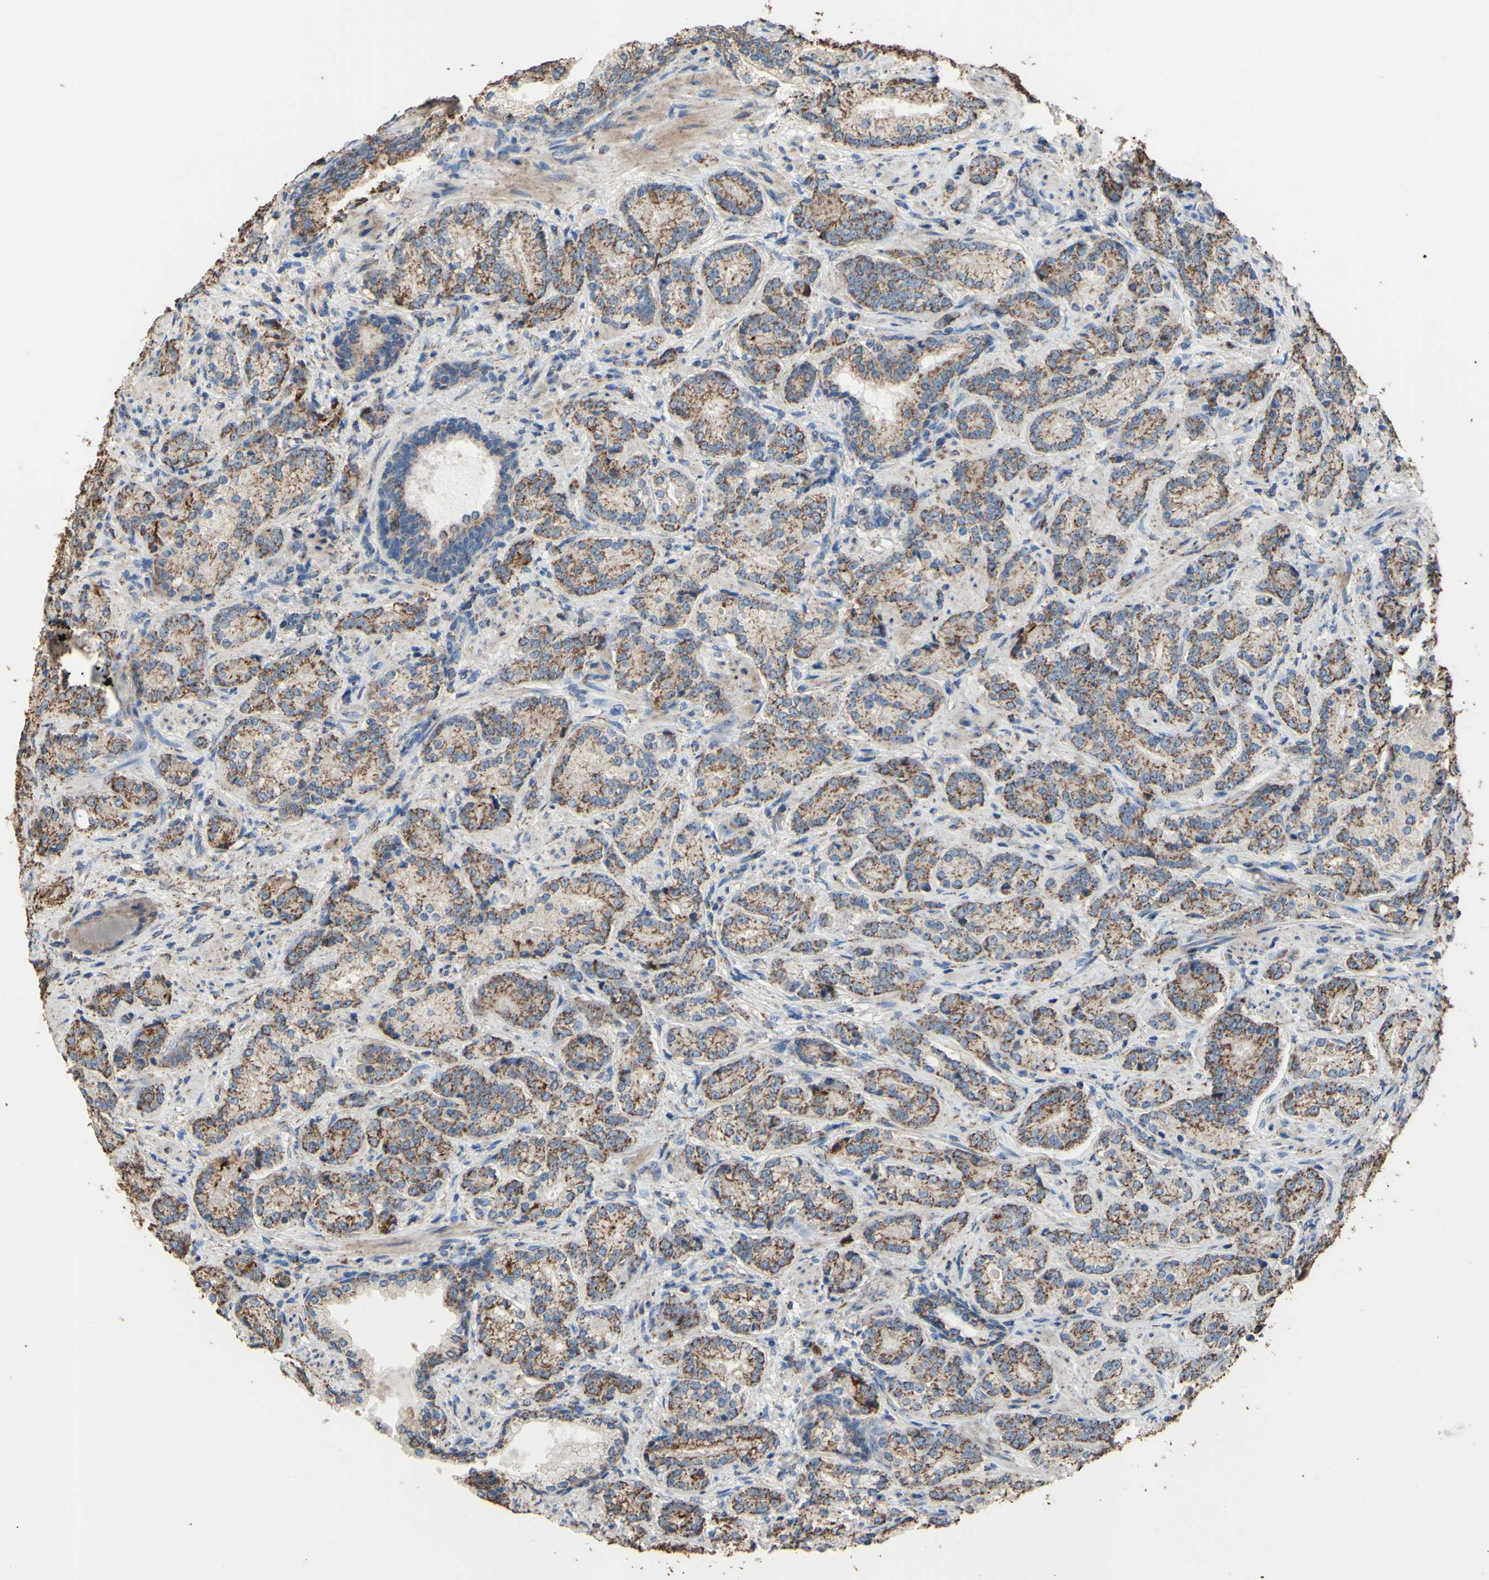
{"staining": {"intensity": "weak", "quantity": ">75%", "location": "cytoplasmic/membranous"}, "tissue": "prostate cancer", "cell_type": "Tumor cells", "image_type": "cancer", "snomed": [{"axis": "morphology", "description": "Adenocarcinoma, High grade"}, {"axis": "topography", "description": "Prostate"}], "caption": "This is a histology image of IHC staining of adenocarcinoma (high-grade) (prostate), which shows weak expression in the cytoplasmic/membranous of tumor cells.", "gene": "CMKLR2", "patient": {"sex": "male", "age": 61}}